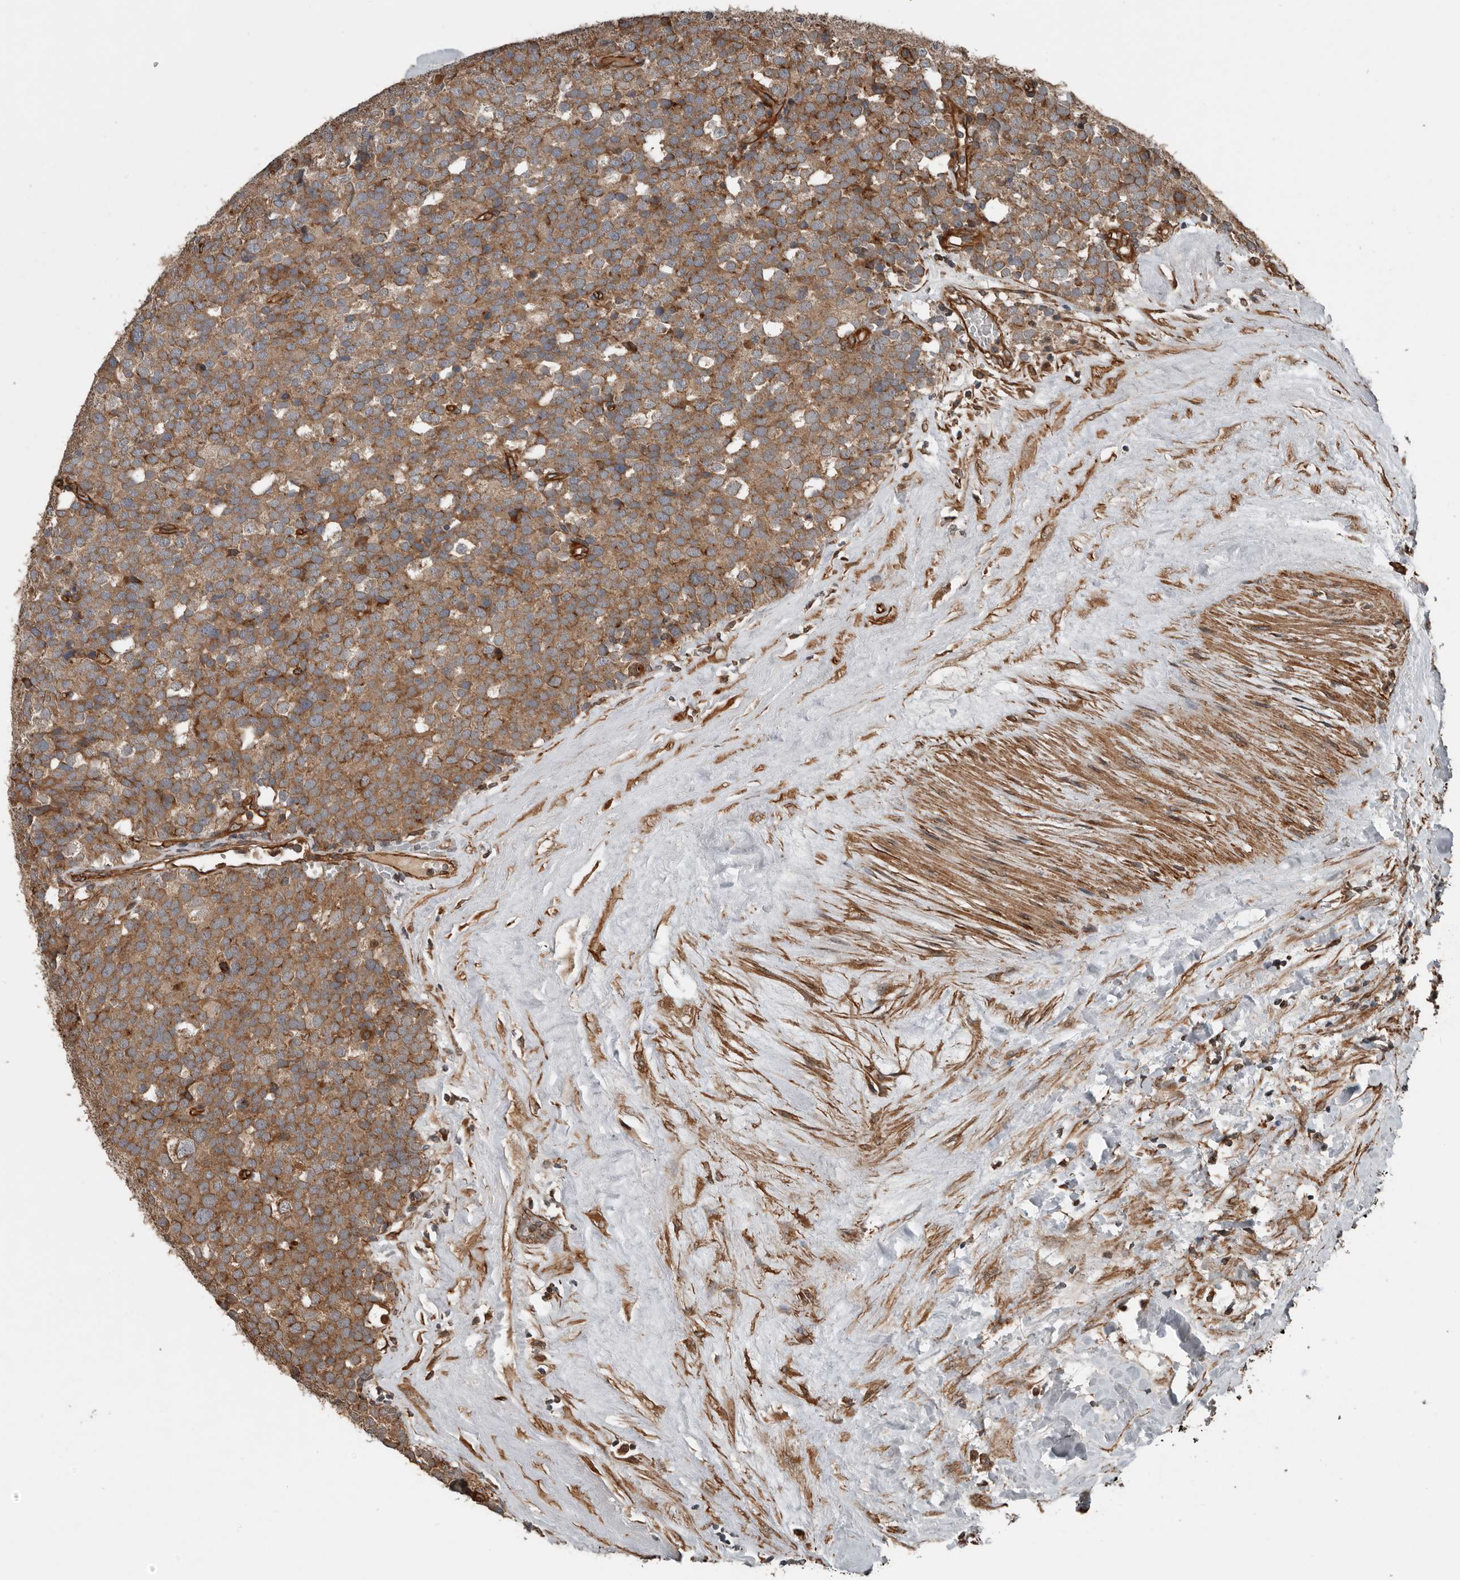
{"staining": {"intensity": "moderate", "quantity": ">75%", "location": "cytoplasmic/membranous"}, "tissue": "testis cancer", "cell_type": "Tumor cells", "image_type": "cancer", "snomed": [{"axis": "morphology", "description": "Seminoma, NOS"}, {"axis": "topography", "description": "Testis"}], "caption": "Immunohistochemical staining of human testis cancer (seminoma) displays medium levels of moderate cytoplasmic/membranous protein expression in approximately >75% of tumor cells.", "gene": "YOD1", "patient": {"sex": "male", "age": 71}}